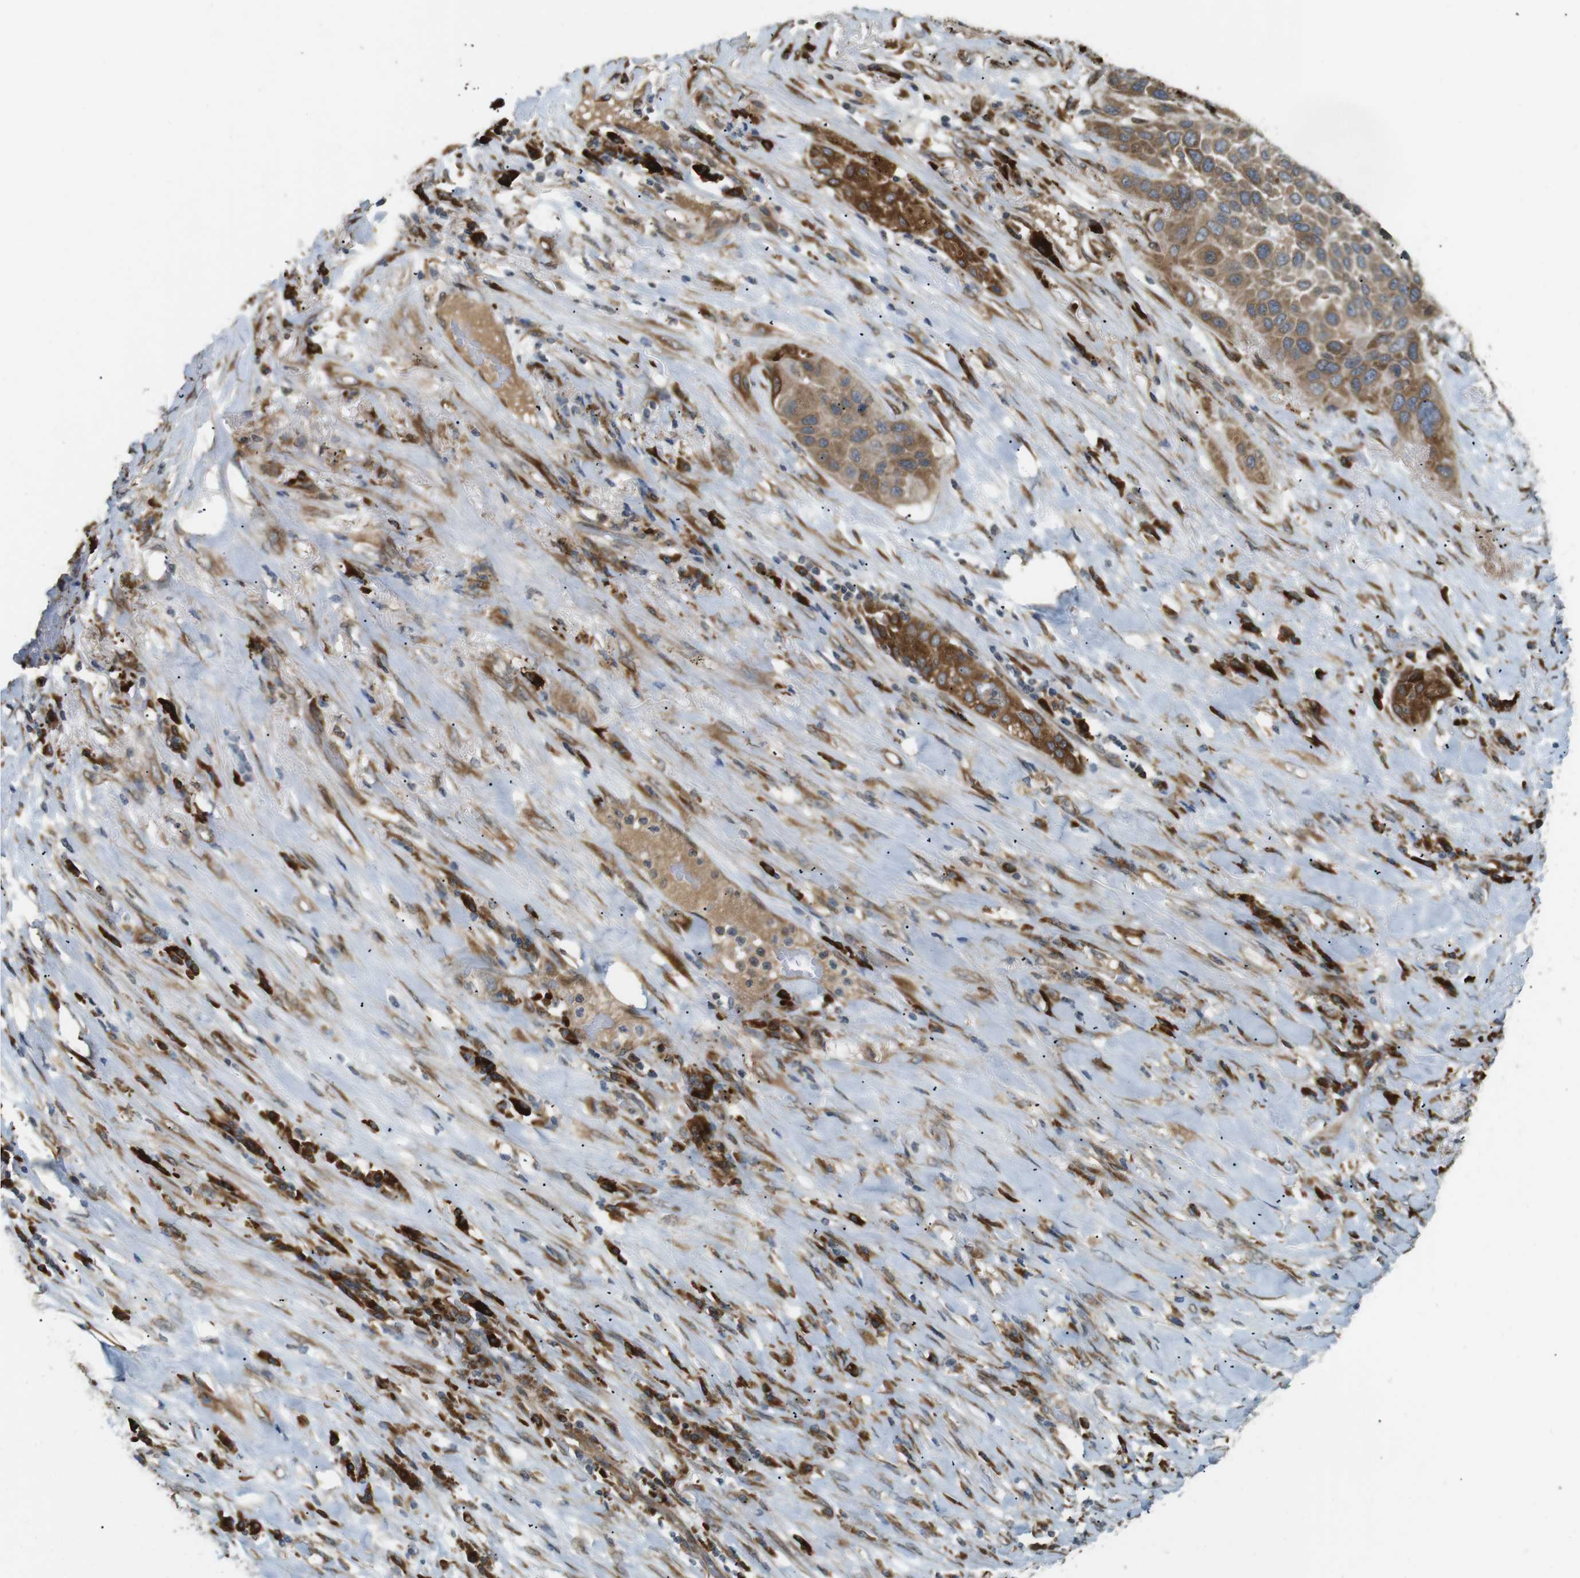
{"staining": {"intensity": "moderate", "quantity": ">75%", "location": "cytoplasmic/membranous"}, "tissue": "lung cancer", "cell_type": "Tumor cells", "image_type": "cancer", "snomed": [{"axis": "morphology", "description": "Squamous cell carcinoma, NOS"}, {"axis": "topography", "description": "Lung"}], "caption": "This is an image of immunohistochemistry staining of squamous cell carcinoma (lung), which shows moderate expression in the cytoplasmic/membranous of tumor cells.", "gene": "TMED4", "patient": {"sex": "male", "age": 57}}